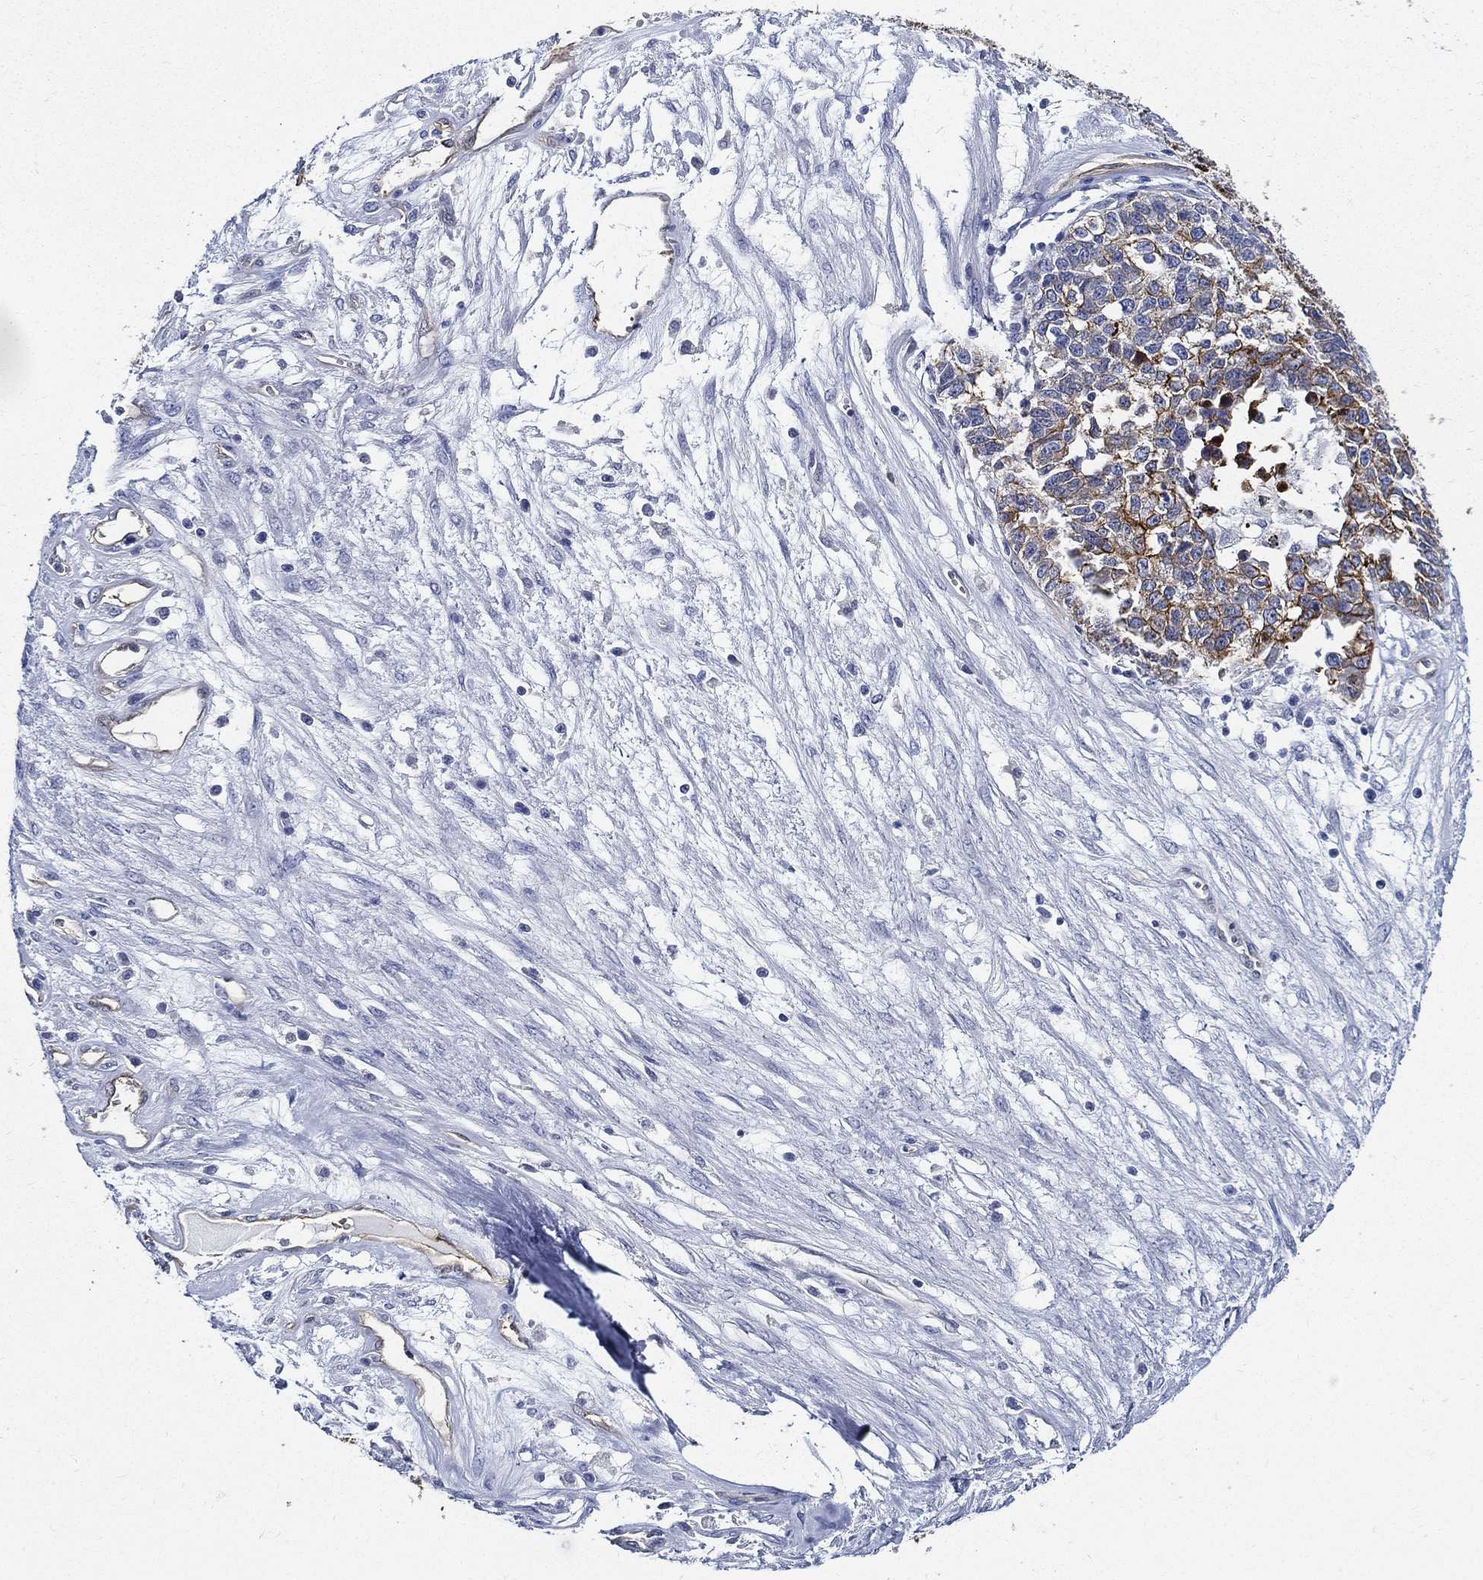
{"staining": {"intensity": "strong", "quantity": "<25%", "location": "cytoplasmic/membranous"}, "tissue": "ovarian cancer", "cell_type": "Tumor cells", "image_type": "cancer", "snomed": [{"axis": "morphology", "description": "Cystadenocarcinoma, serous, NOS"}, {"axis": "topography", "description": "Ovary"}], "caption": "IHC histopathology image of ovarian cancer (serous cystadenocarcinoma) stained for a protein (brown), which reveals medium levels of strong cytoplasmic/membranous staining in approximately <25% of tumor cells.", "gene": "NEDD9", "patient": {"sex": "female", "age": 87}}